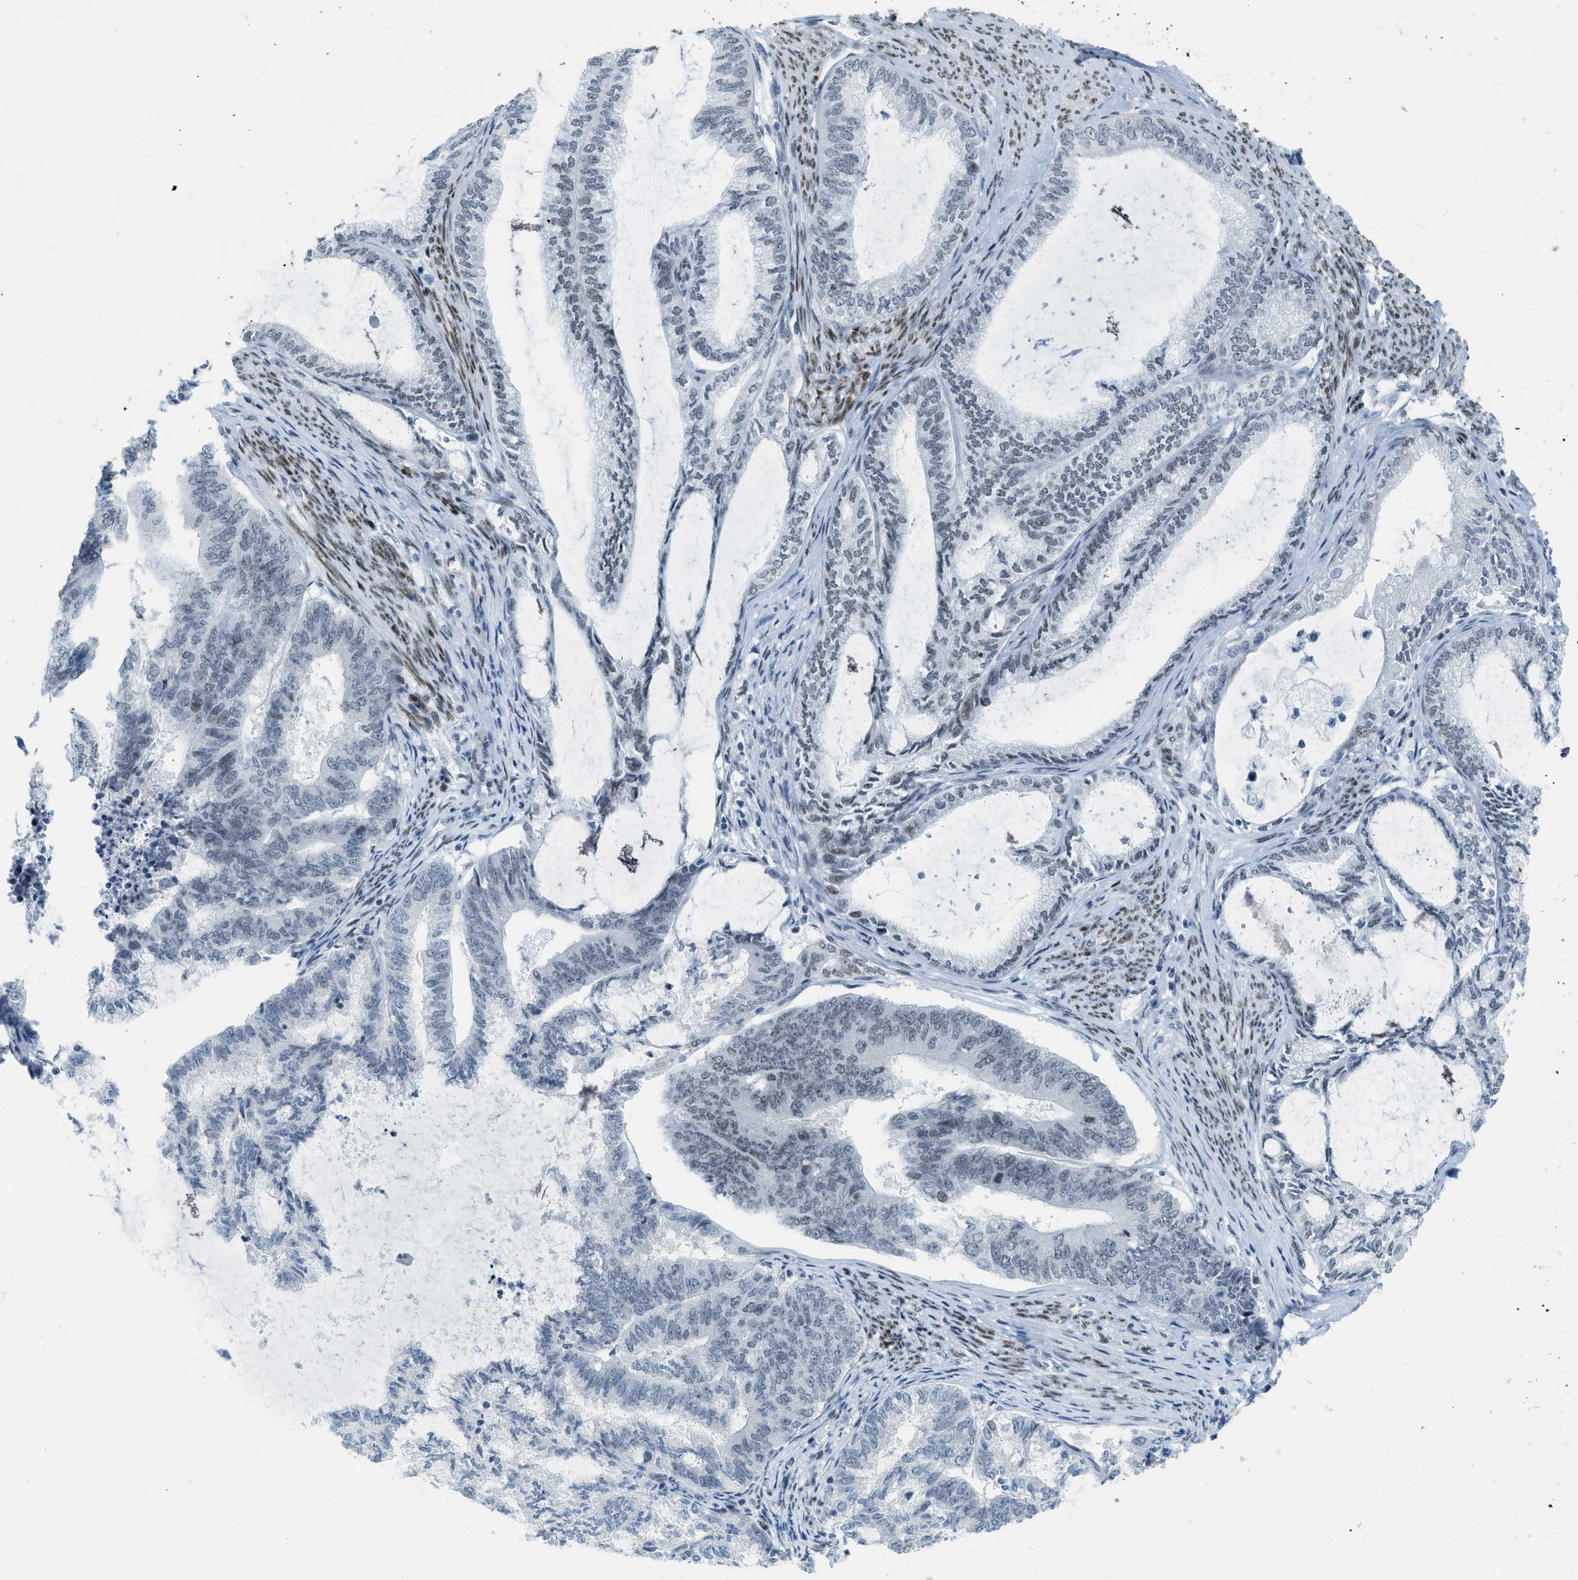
{"staining": {"intensity": "moderate", "quantity": "<25%", "location": "nuclear"}, "tissue": "endometrial cancer", "cell_type": "Tumor cells", "image_type": "cancer", "snomed": [{"axis": "morphology", "description": "Adenocarcinoma, NOS"}, {"axis": "topography", "description": "Endometrium"}], "caption": "Endometrial cancer (adenocarcinoma) was stained to show a protein in brown. There is low levels of moderate nuclear expression in about <25% of tumor cells.", "gene": "PBX1", "patient": {"sex": "female", "age": 86}}